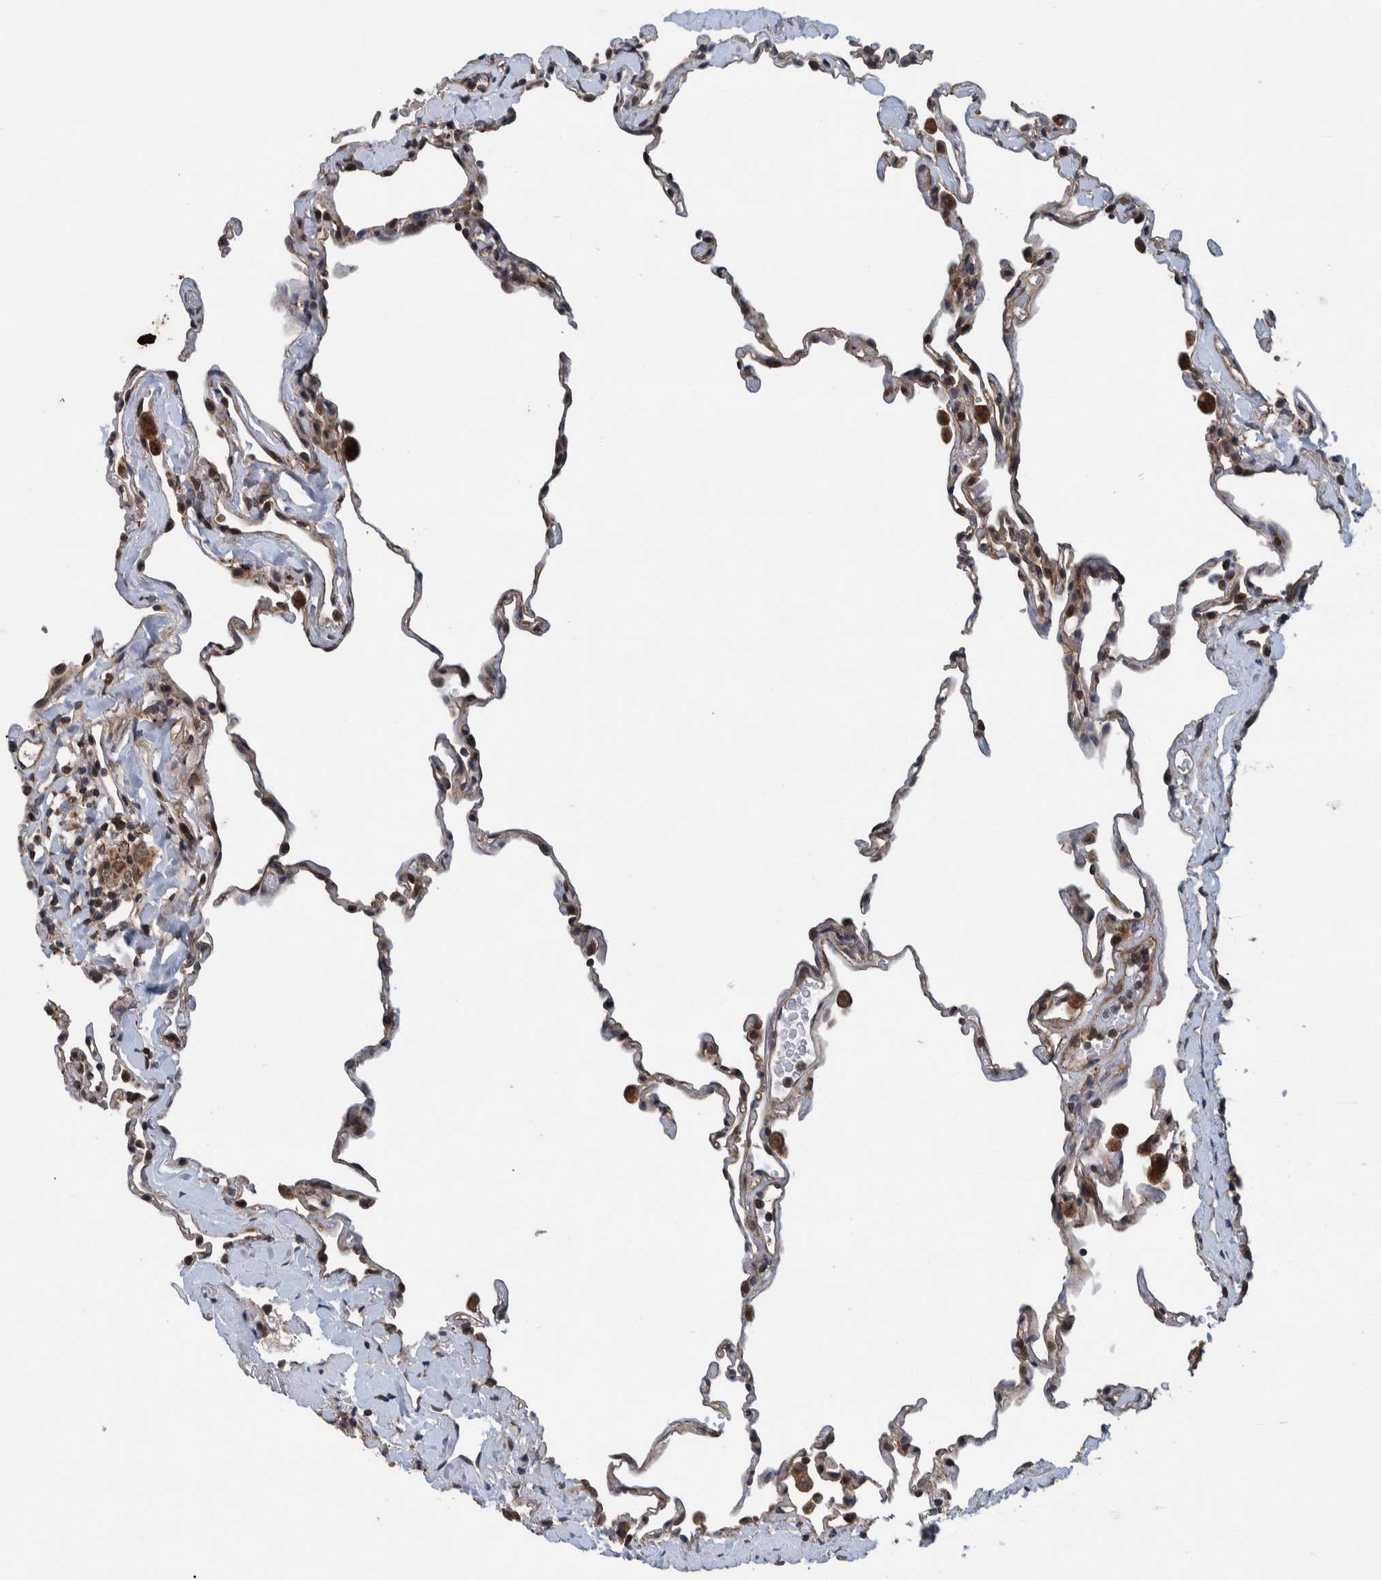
{"staining": {"intensity": "weak", "quantity": "25%-75%", "location": "cytoplasmic/membranous"}, "tissue": "lung", "cell_type": "Alveolar cells", "image_type": "normal", "snomed": [{"axis": "morphology", "description": "Normal tissue, NOS"}, {"axis": "topography", "description": "Lung"}], "caption": "Immunohistochemistry (DAB) staining of unremarkable lung shows weak cytoplasmic/membranous protein staining in about 25%-75% of alveolar cells.", "gene": "MRPS7", "patient": {"sex": "male", "age": 59}}